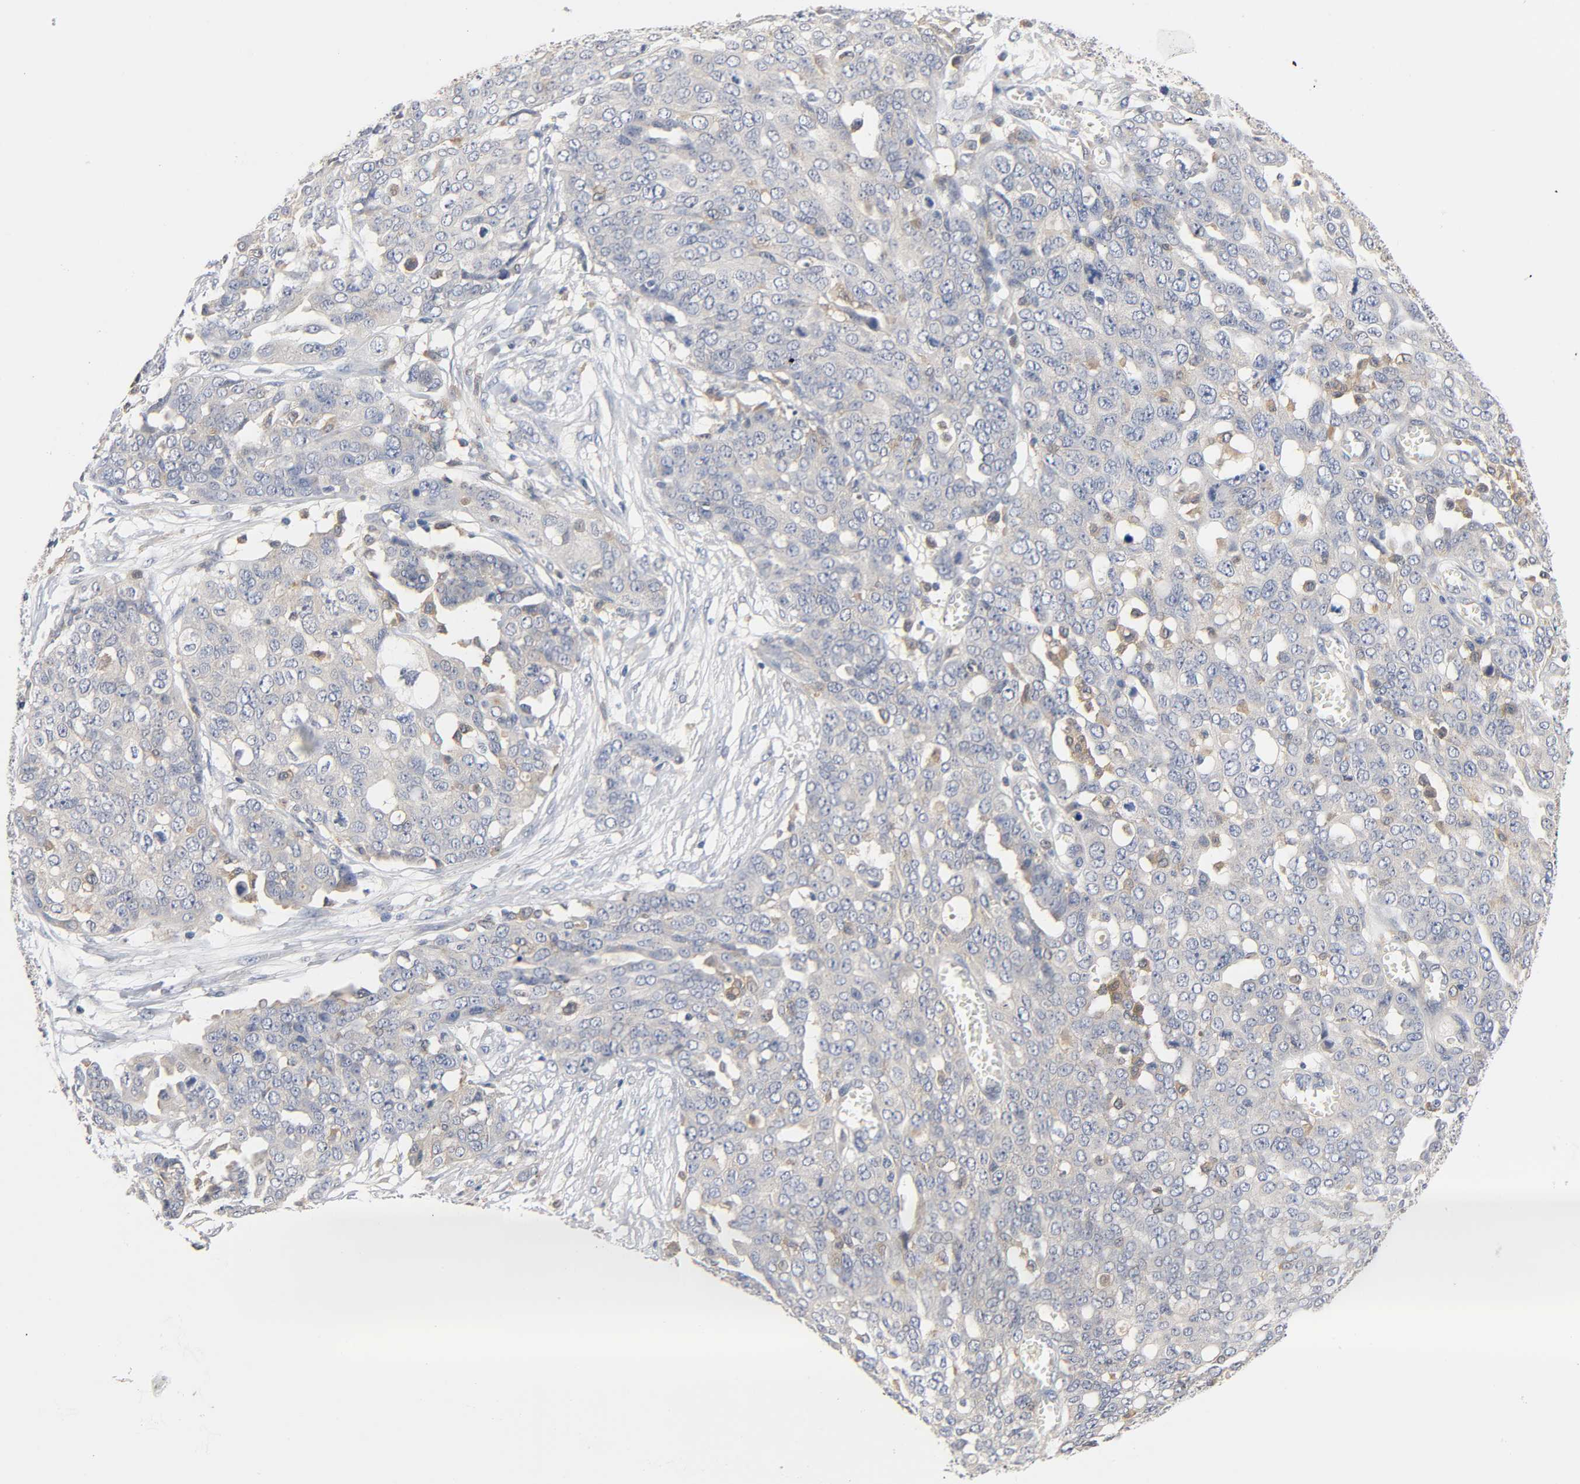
{"staining": {"intensity": "weak", "quantity": "25%-75%", "location": "cytoplasmic/membranous"}, "tissue": "ovarian cancer", "cell_type": "Tumor cells", "image_type": "cancer", "snomed": [{"axis": "morphology", "description": "Cystadenocarcinoma, serous, NOS"}, {"axis": "topography", "description": "Soft tissue"}, {"axis": "topography", "description": "Ovary"}], "caption": "There is low levels of weak cytoplasmic/membranous positivity in tumor cells of ovarian cancer, as demonstrated by immunohistochemical staining (brown color).", "gene": "FYN", "patient": {"sex": "female", "age": 57}}